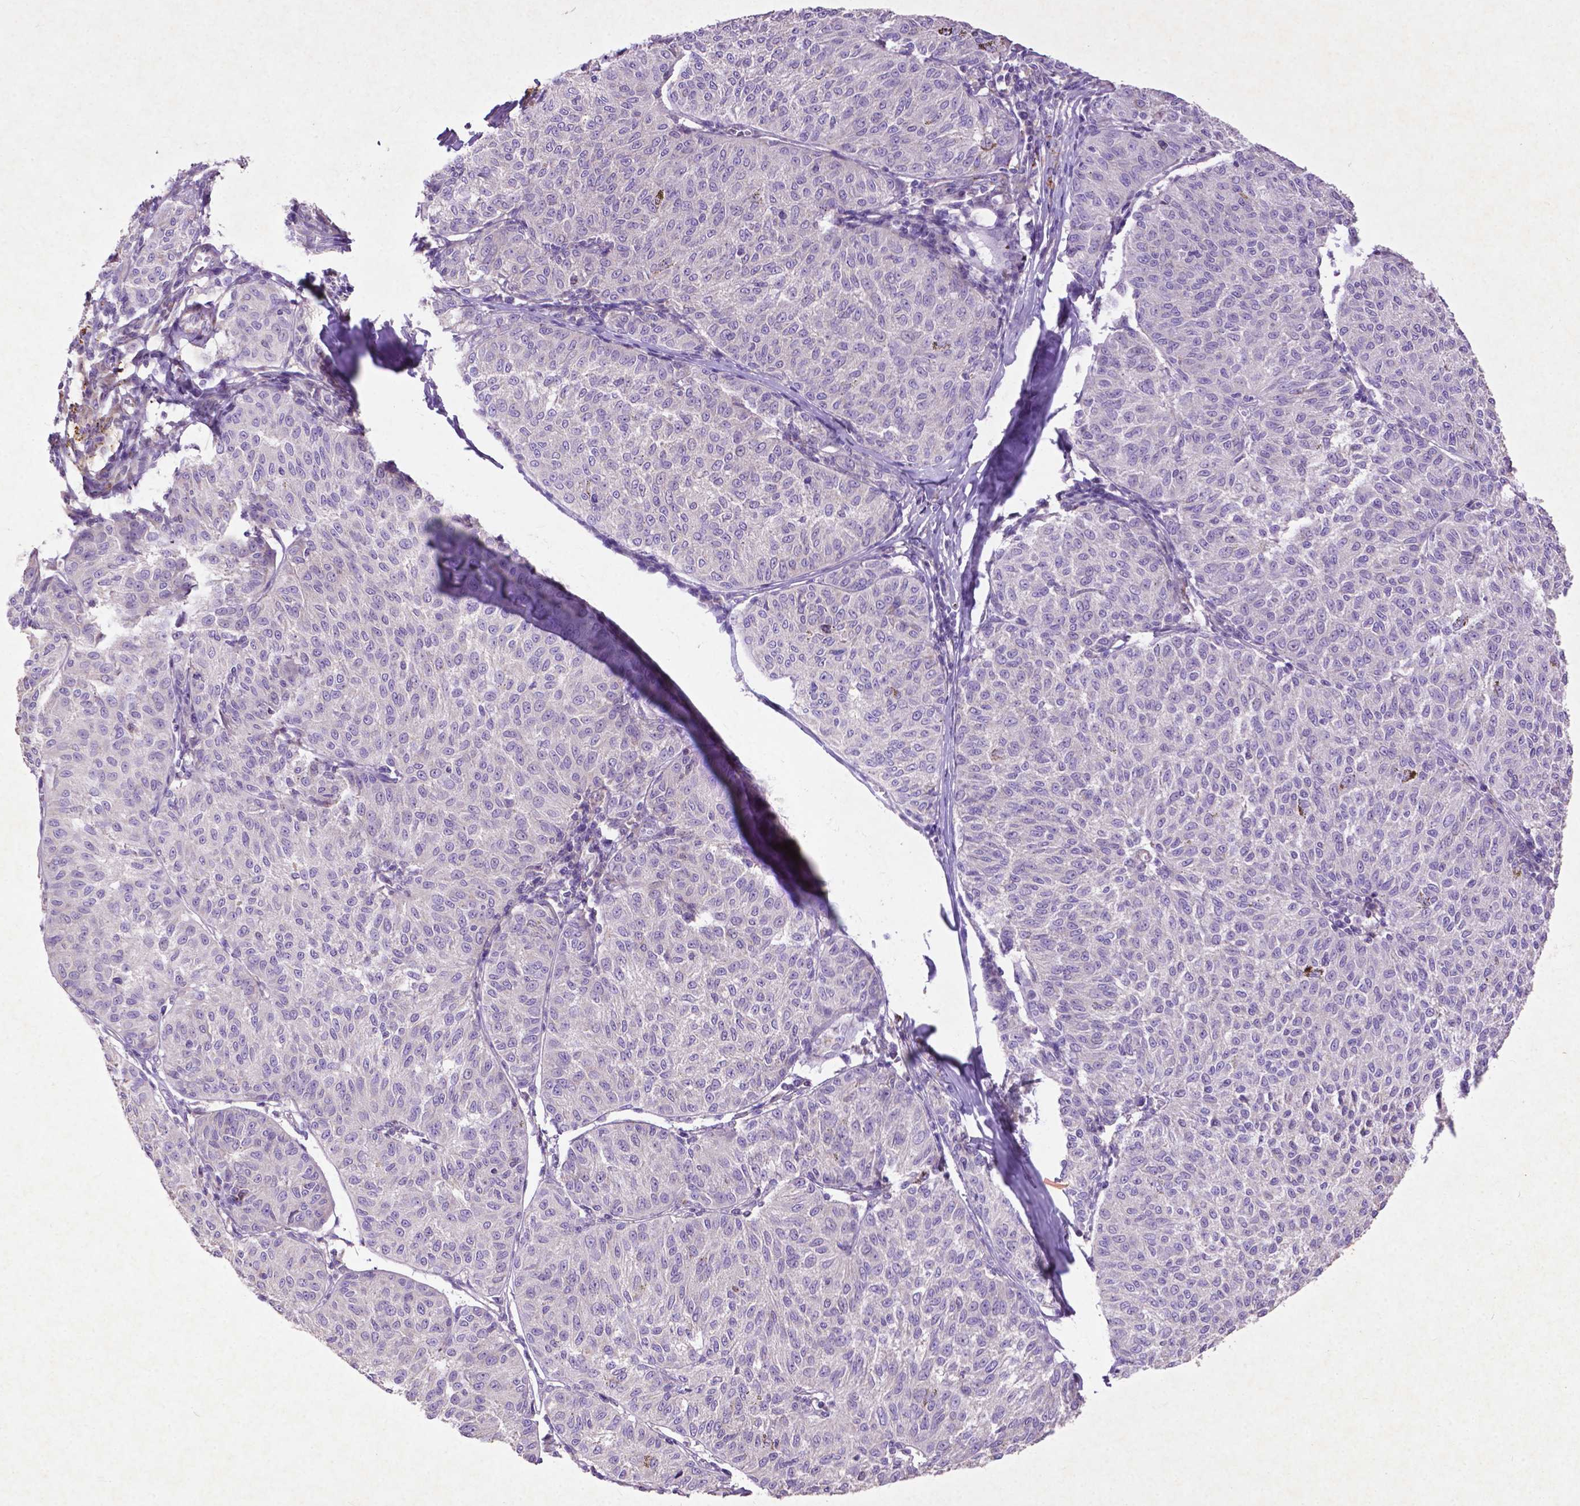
{"staining": {"intensity": "negative", "quantity": "none", "location": "none"}, "tissue": "melanoma", "cell_type": "Tumor cells", "image_type": "cancer", "snomed": [{"axis": "morphology", "description": "Malignant melanoma, NOS"}, {"axis": "topography", "description": "Skin"}], "caption": "Immunohistochemistry photomicrograph of human malignant melanoma stained for a protein (brown), which shows no staining in tumor cells.", "gene": "THEGL", "patient": {"sex": "female", "age": 72}}